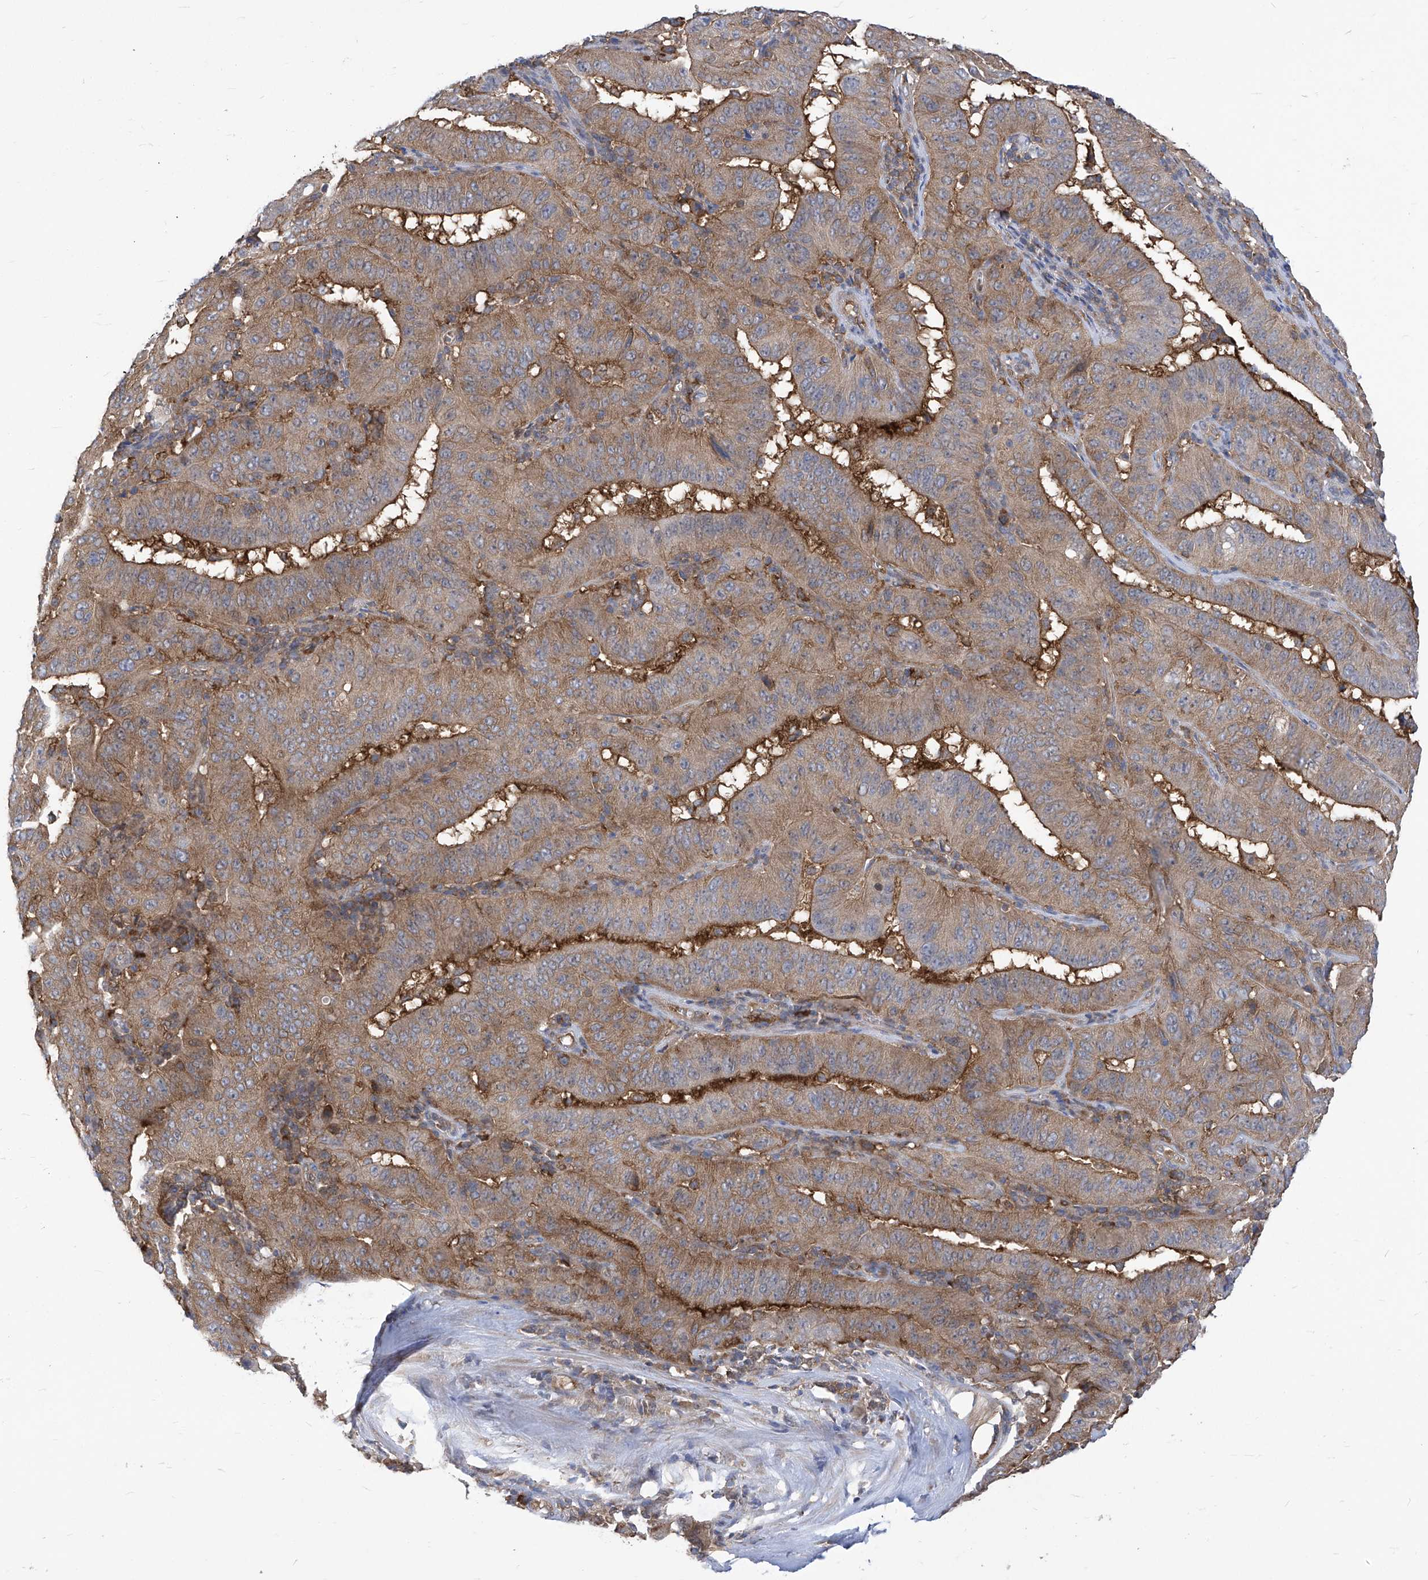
{"staining": {"intensity": "weak", "quantity": ">75%", "location": "cytoplasmic/membranous"}, "tissue": "pancreatic cancer", "cell_type": "Tumor cells", "image_type": "cancer", "snomed": [{"axis": "morphology", "description": "Adenocarcinoma, NOS"}, {"axis": "topography", "description": "Pancreas"}], "caption": "Immunohistochemical staining of pancreatic cancer shows low levels of weak cytoplasmic/membranous protein positivity in approximately >75% of tumor cells.", "gene": "EIF3M", "patient": {"sex": "male", "age": 63}}